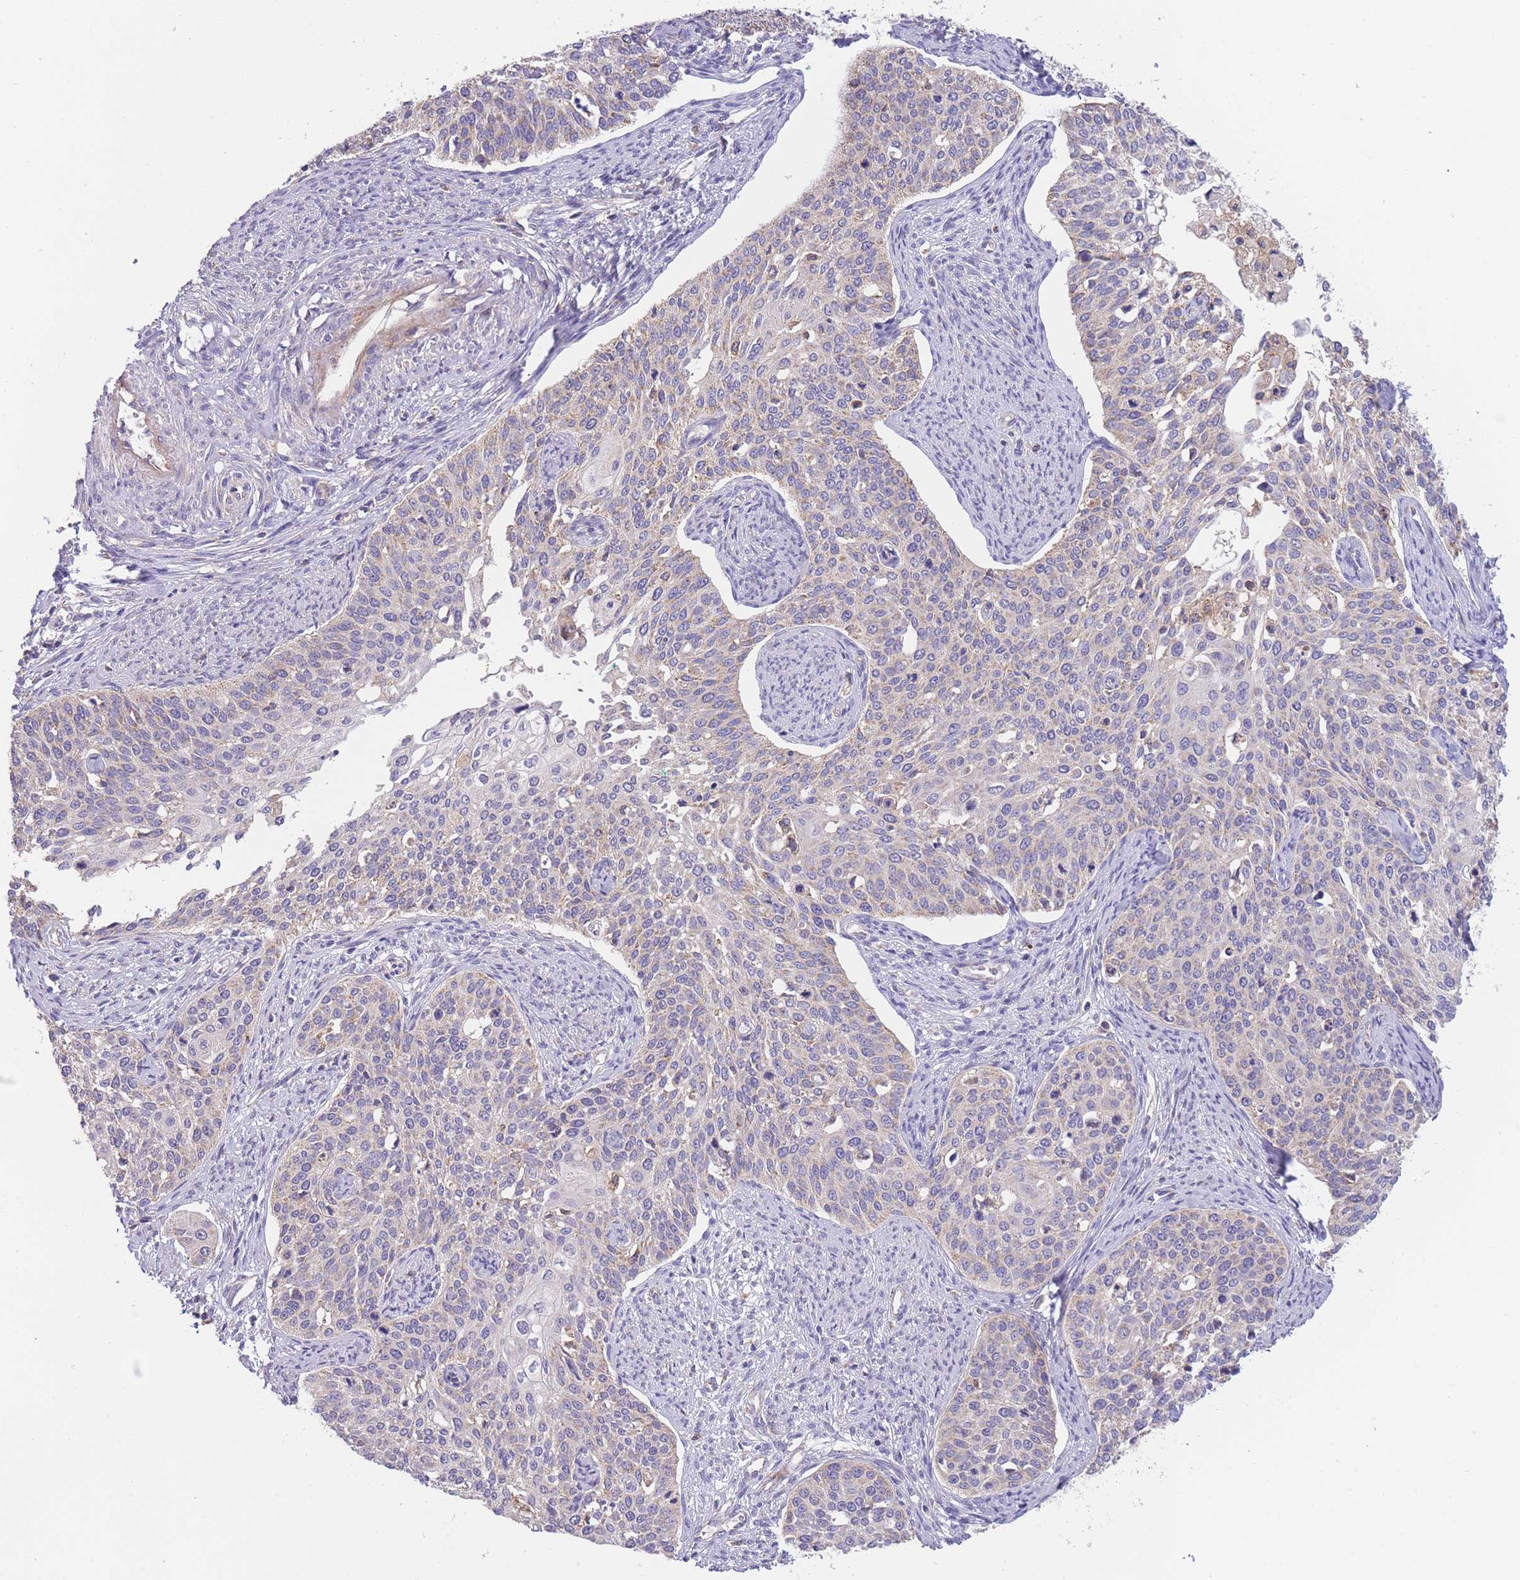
{"staining": {"intensity": "negative", "quantity": "none", "location": "none"}, "tissue": "cervical cancer", "cell_type": "Tumor cells", "image_type": "cancer", "snomed": [{"axis": "morphology", "description": "Squamous cell carcinoma, NOS"}, {"axis": "topography", "description": "Cervix"}], "caption": "IHC histopathology image of neoplastic tissue: squamous cell carcinoma (cervical) stained with DAB (3,3'-diaminobenzidine) reveals no significant protein positivity in tumor cells. (Stains: DAB (3,3'-diaminobenzidine) IHC with hematoxylin counter stain, Microscopy: brightfield microscopy at high magnification).", "gene": "SLC25A42", "patient": {"sex": "female", "age": 44}}